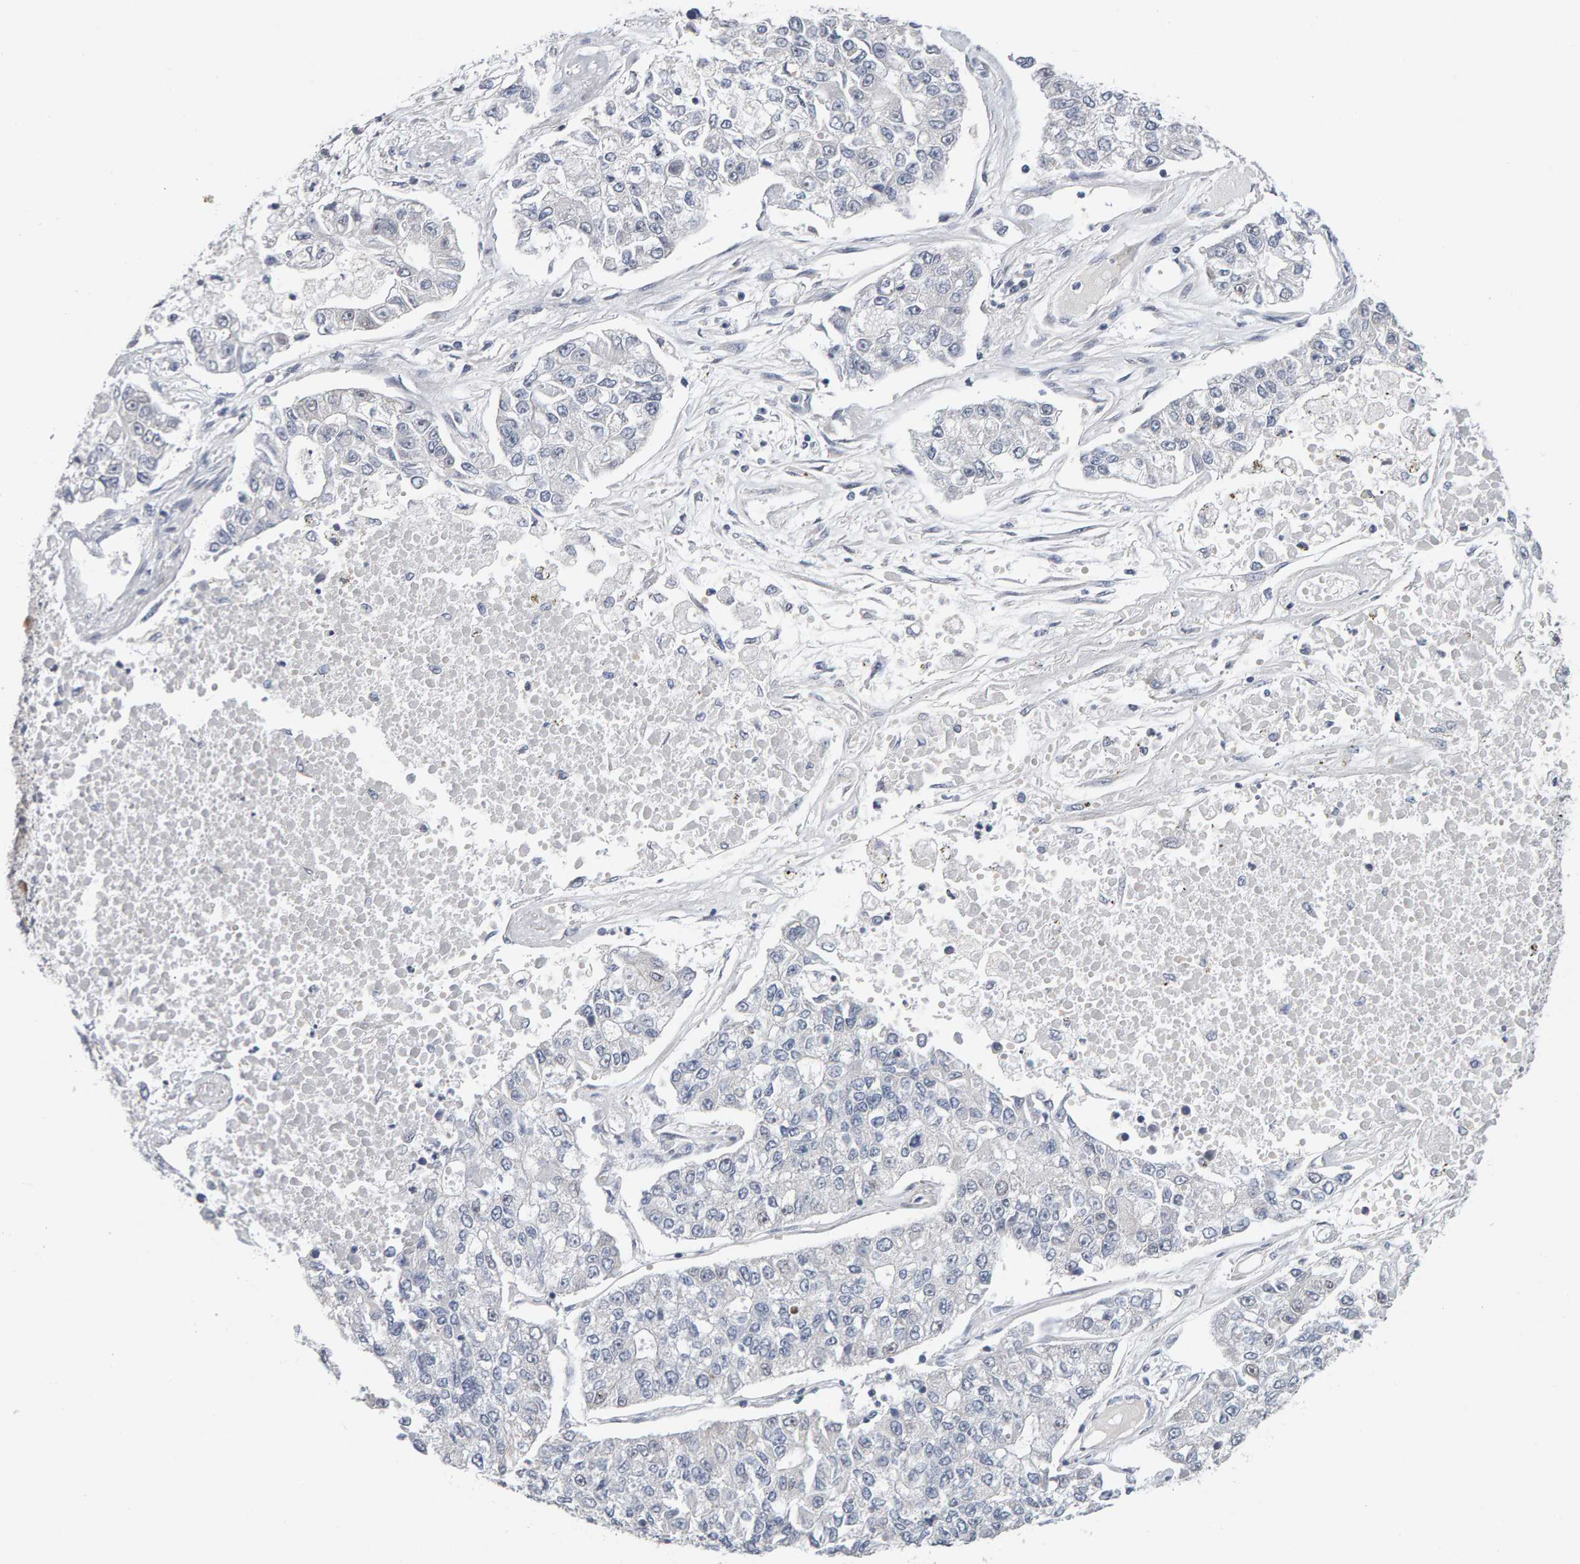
{"staining": {"intensity": "negative", "quantity": "none", "location": "none"}, "tissue": "lung cancer", "cell_type": "Tumor cells", "image_type": "cancer", "snomed": [{"axis": "morphology", "description": "Adenocarcinoma, NOS"}, {"axis": "topography", "description": "Lung"}], "caption": "Immunohistochemistry (IHC) of adenocarcinoma (lung) displays no staining in tumor cells.", "gene": "HNF4A", "patient": {"sex": "male", "age": 49}}